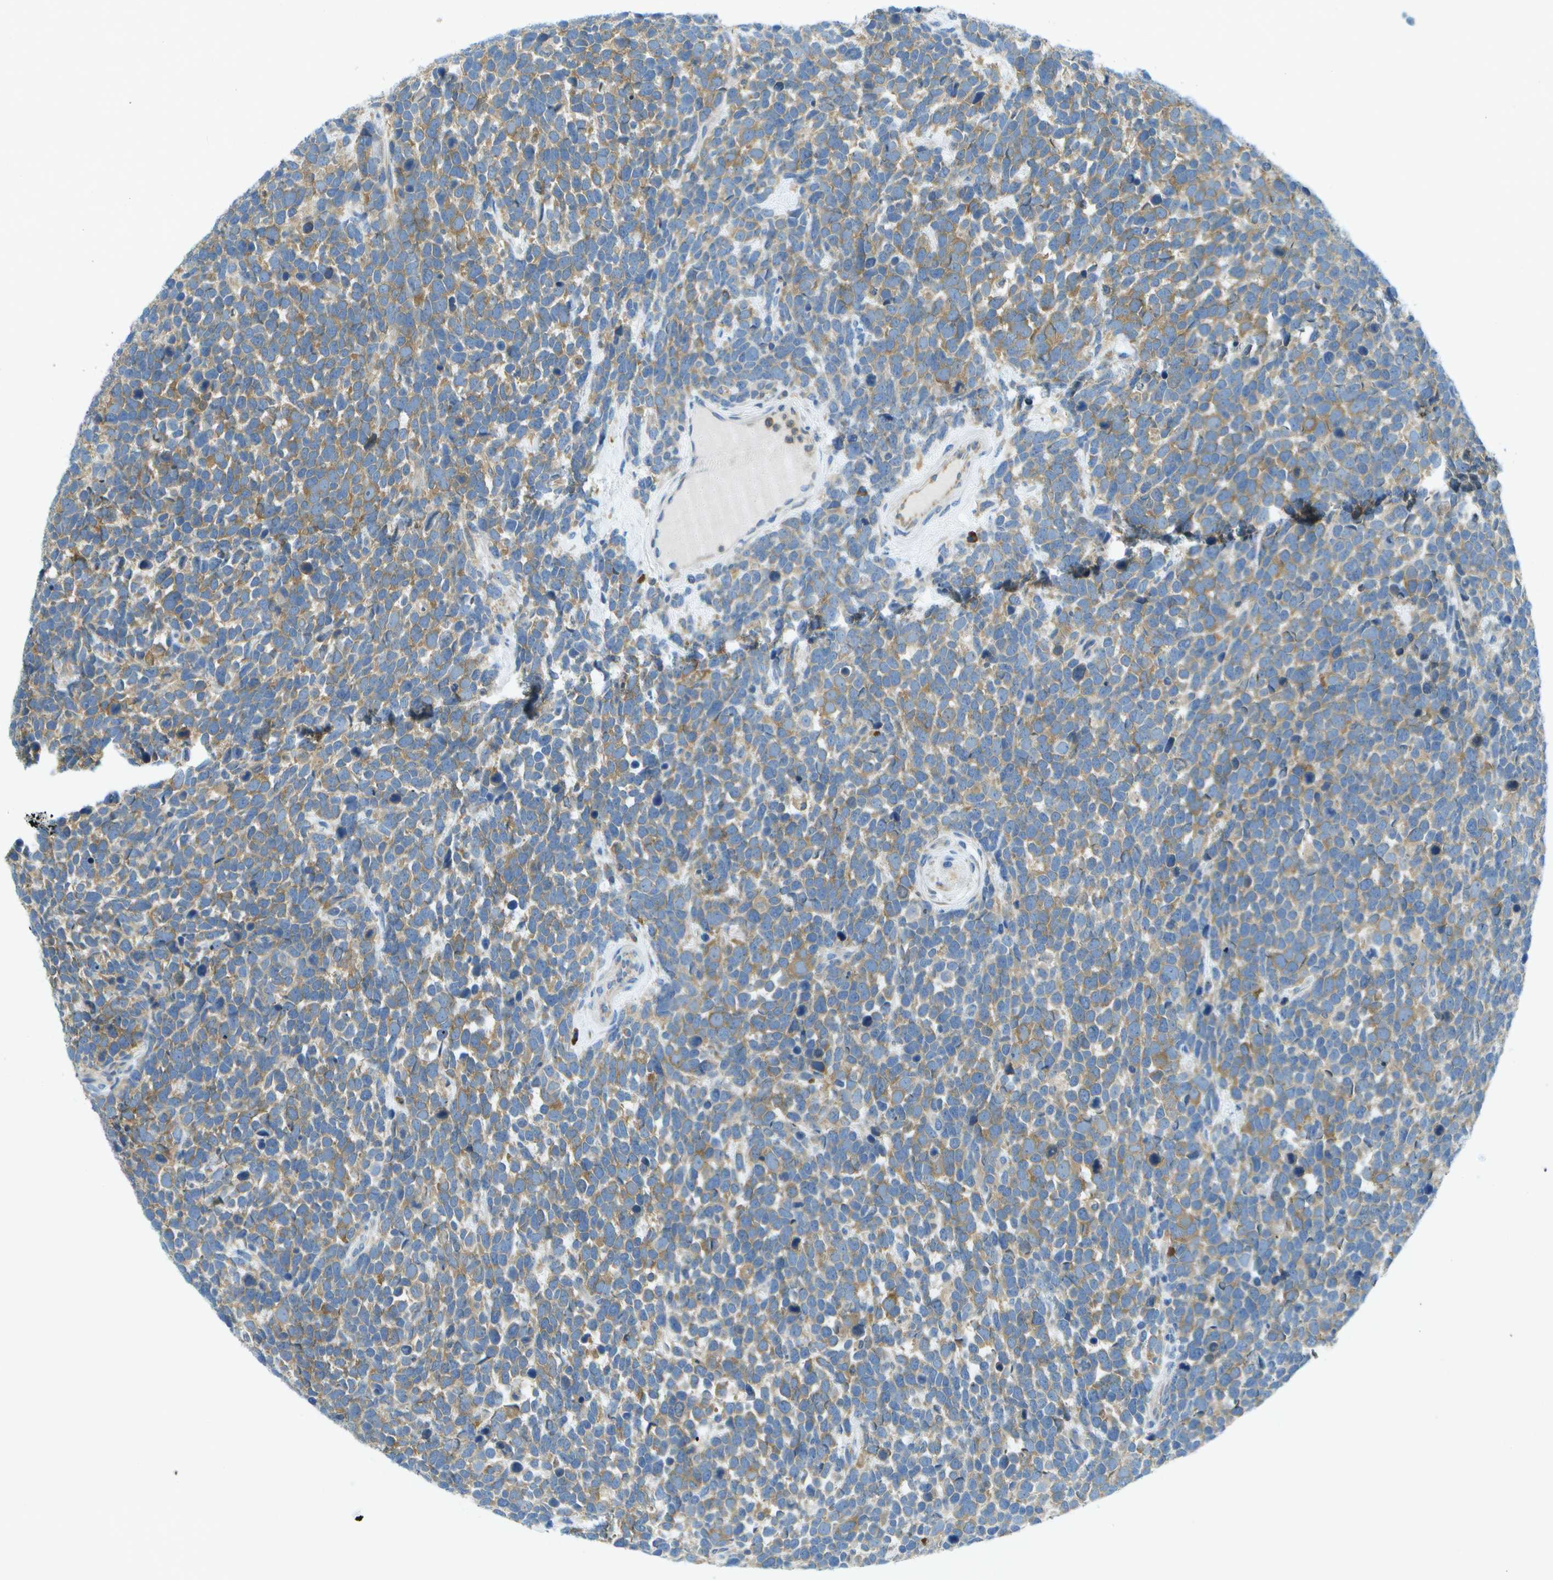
{"staining": {"intensity": "weak", "quantity": ">75%", "location": "cytoplasmic/membranous"}, "tissue": "urothelial cancer", "cell_type": "Tumor cells", "image_type": "cancer", "snomed": [{"axis": "morphology", "description": "Urothelial carcinoma, High grade"}, {"axis": "topography", "description": "Urinary bladder"}], "caption": "Protein analysis of urothelial cancer tissue shows weak cytoplasmic/membranous staining in about >75% of tumor cells.", "gene": "WNK2", "patient": {"sex": "female", "age": 82}}